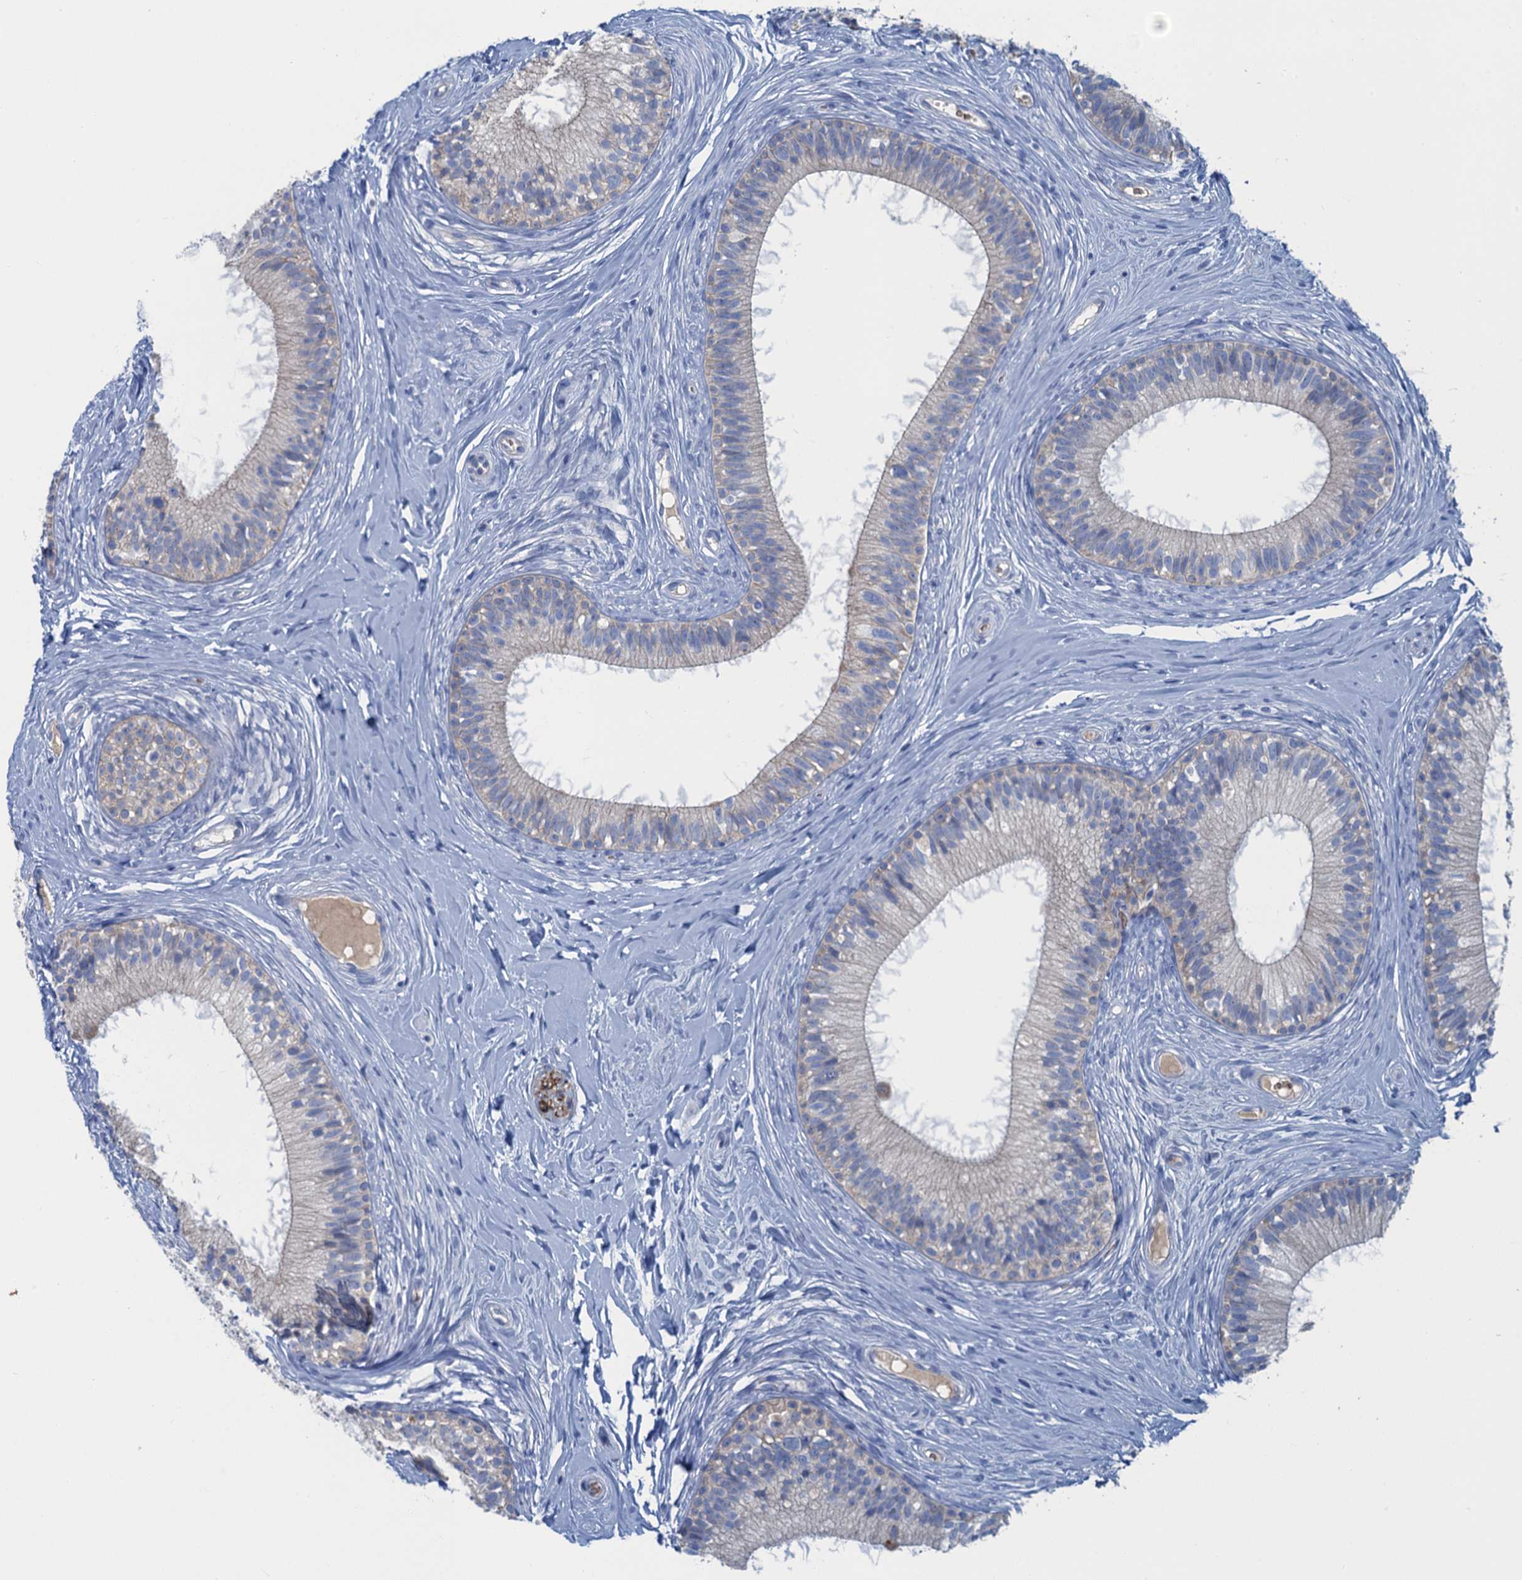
{"staining": {"intensity": "negative", "quantity": "none", "location": "none"}, "tissue": "epididymis", "cell_type": "Glandular cells", "image_type": "normal", "snomed": [{"axis": "morphology", "description": "Normal tissue, NOS"}, {"axis": "topography", "description": "Epididymis"}], "caption": "This is an immunohistochemistry micrograph of benign human epididymis. There is no positivity in glandular cells.", "gene": "MYADML2", "patient": {"sex": "male", "age": 33}}